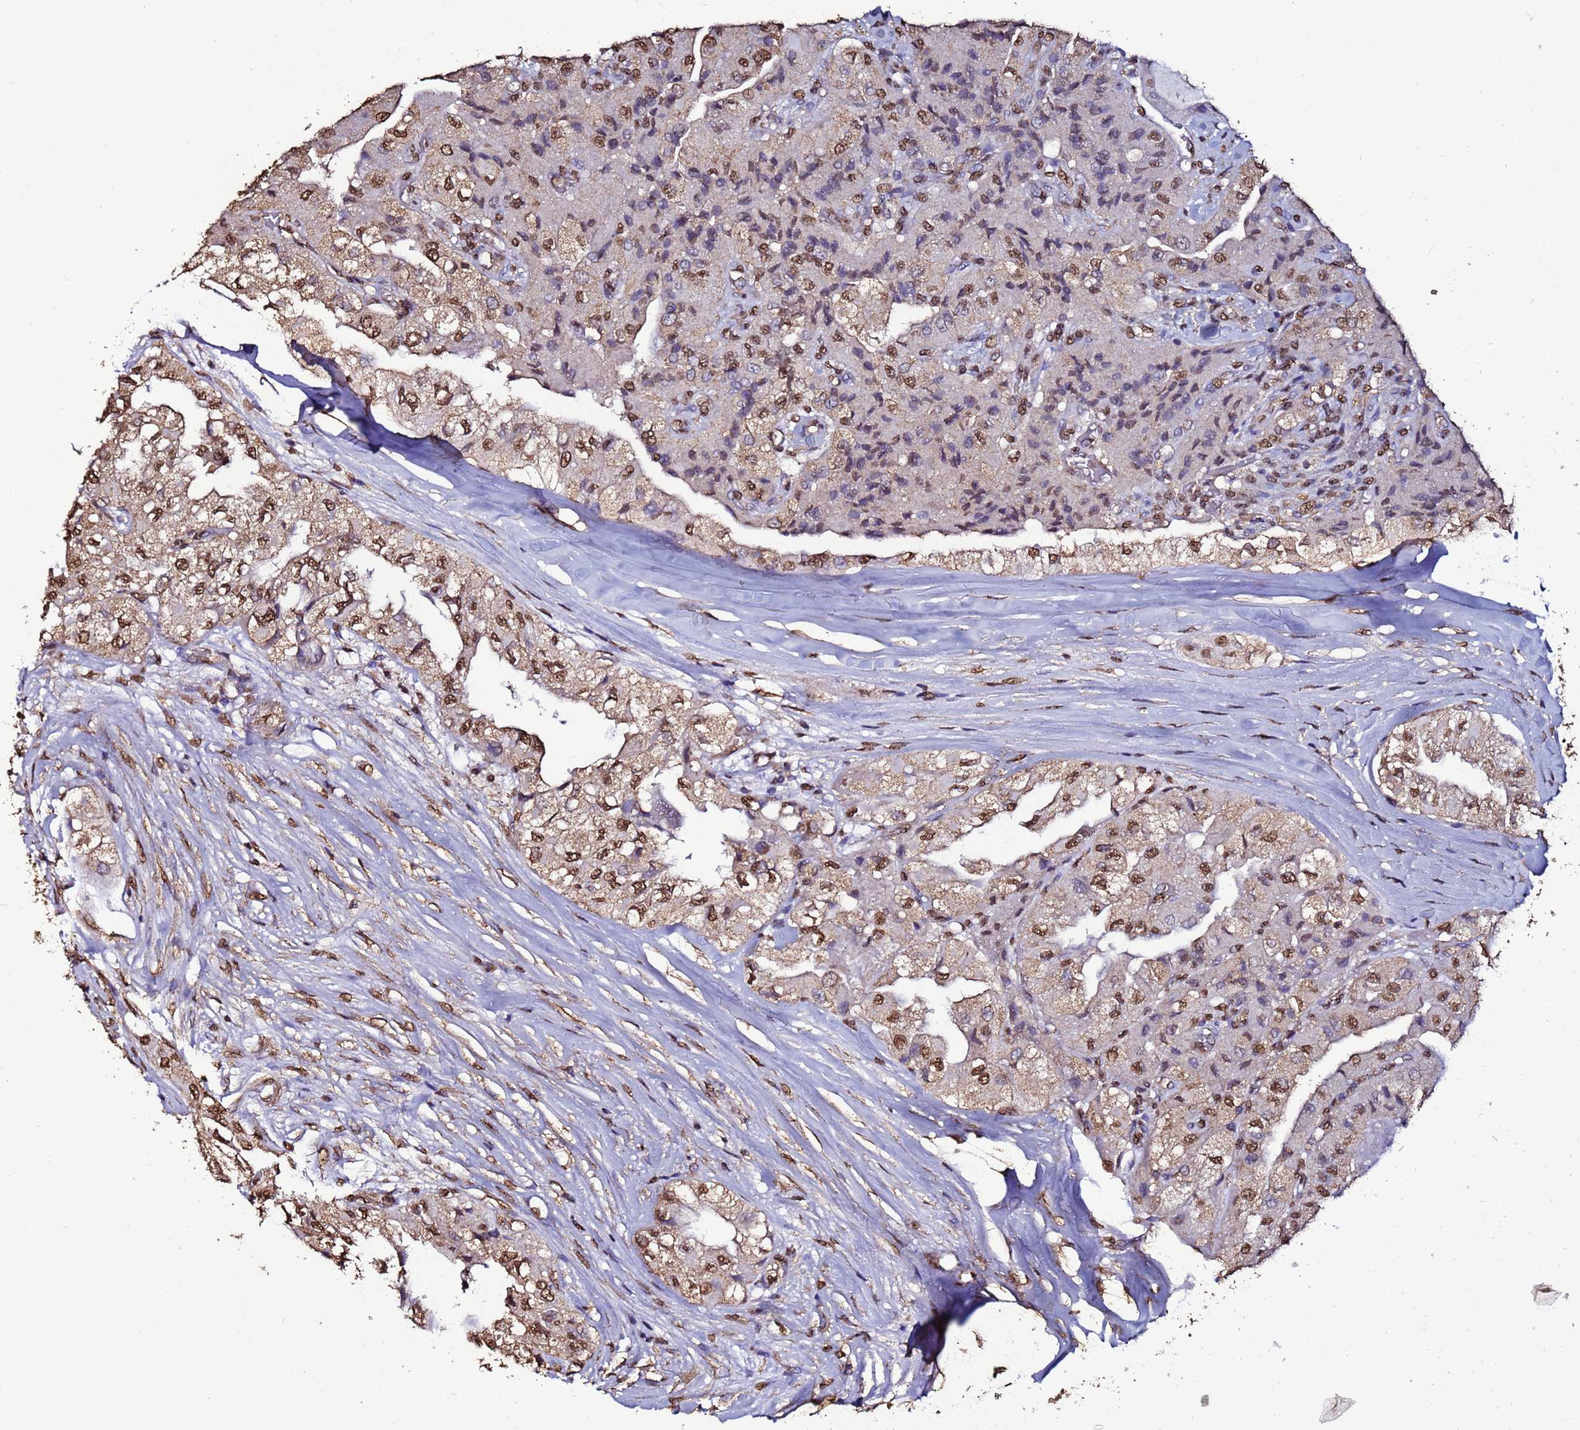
{"staining": {"intensity": "moderate", "quantity": ">75%", "location": "nuclear"}, "tissue": "head and neck cancer", "cell_type": "Tumor cells", "image_type": "cancer", "snomed": [{"axis": "morphology", "description": "Adenocarcinoma, NOS"}, {"axis": "topography", "description": "Head-Neck"}], "caption": "High-magnification brightfield microscopy of adenocarcinoma (head and neck) stained with DAB (3,3'-diaminobenzidine) (brown) and counterstained with hematoxylin (blue). tumor cells exhibit moderate nuclear expression is present in approximately>75% of cells. The staining was performed using DAB to visualize the protein expression in brown, while the nuclei were stained in blue with hematoxylin (Magnification: 20x).", "gene": "TRIP6", "patient": {"sex": "male", "age": 66}}